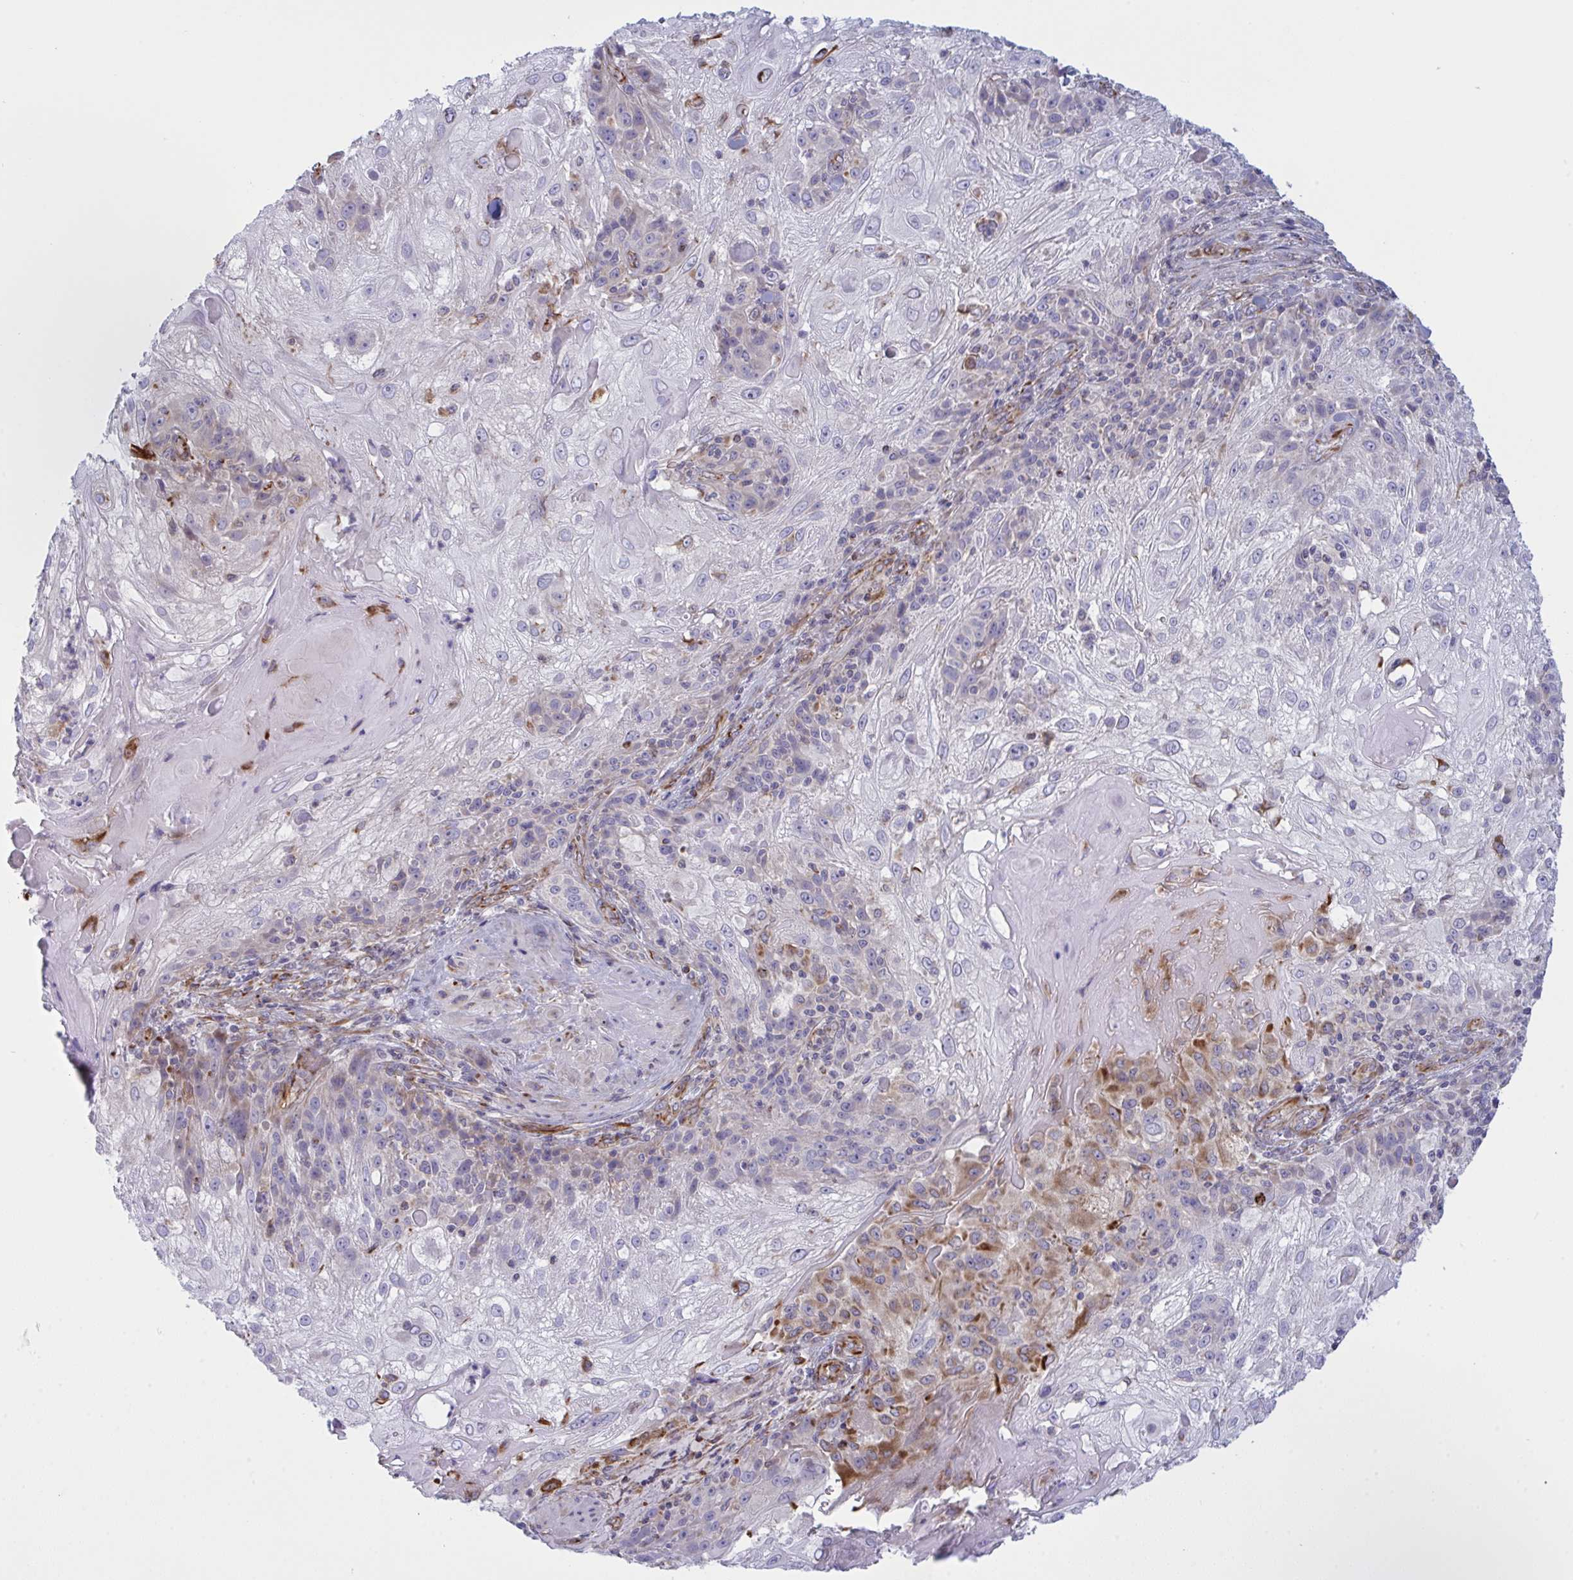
{"staining": {"intensity": "moderate", "quantity": "<25%", "location": "cytoplasmic/membranous"}, "tissue": "skin cancer", "cell_type": "Tumor cells", "image_type": "cancer", "snomed": [{"axis": "morphology", "description": "Normal tissue, NOS"}, {"axis": "morphology", "description": "Squamous cell carcinoma, NOS"}, {"axis": "topography", "description": "Skin"}], "caption": "A brown stain shows moderate cytoplasmic/membranous expression of a protein in human skin cancer (squamous cell carcinoma) tumor cells. Immunohistochemistry stains the protein in brown and the nuclei are stained blue.", "gene": "DCBLD1", "patient": {"sex": "female", "age": 83}}